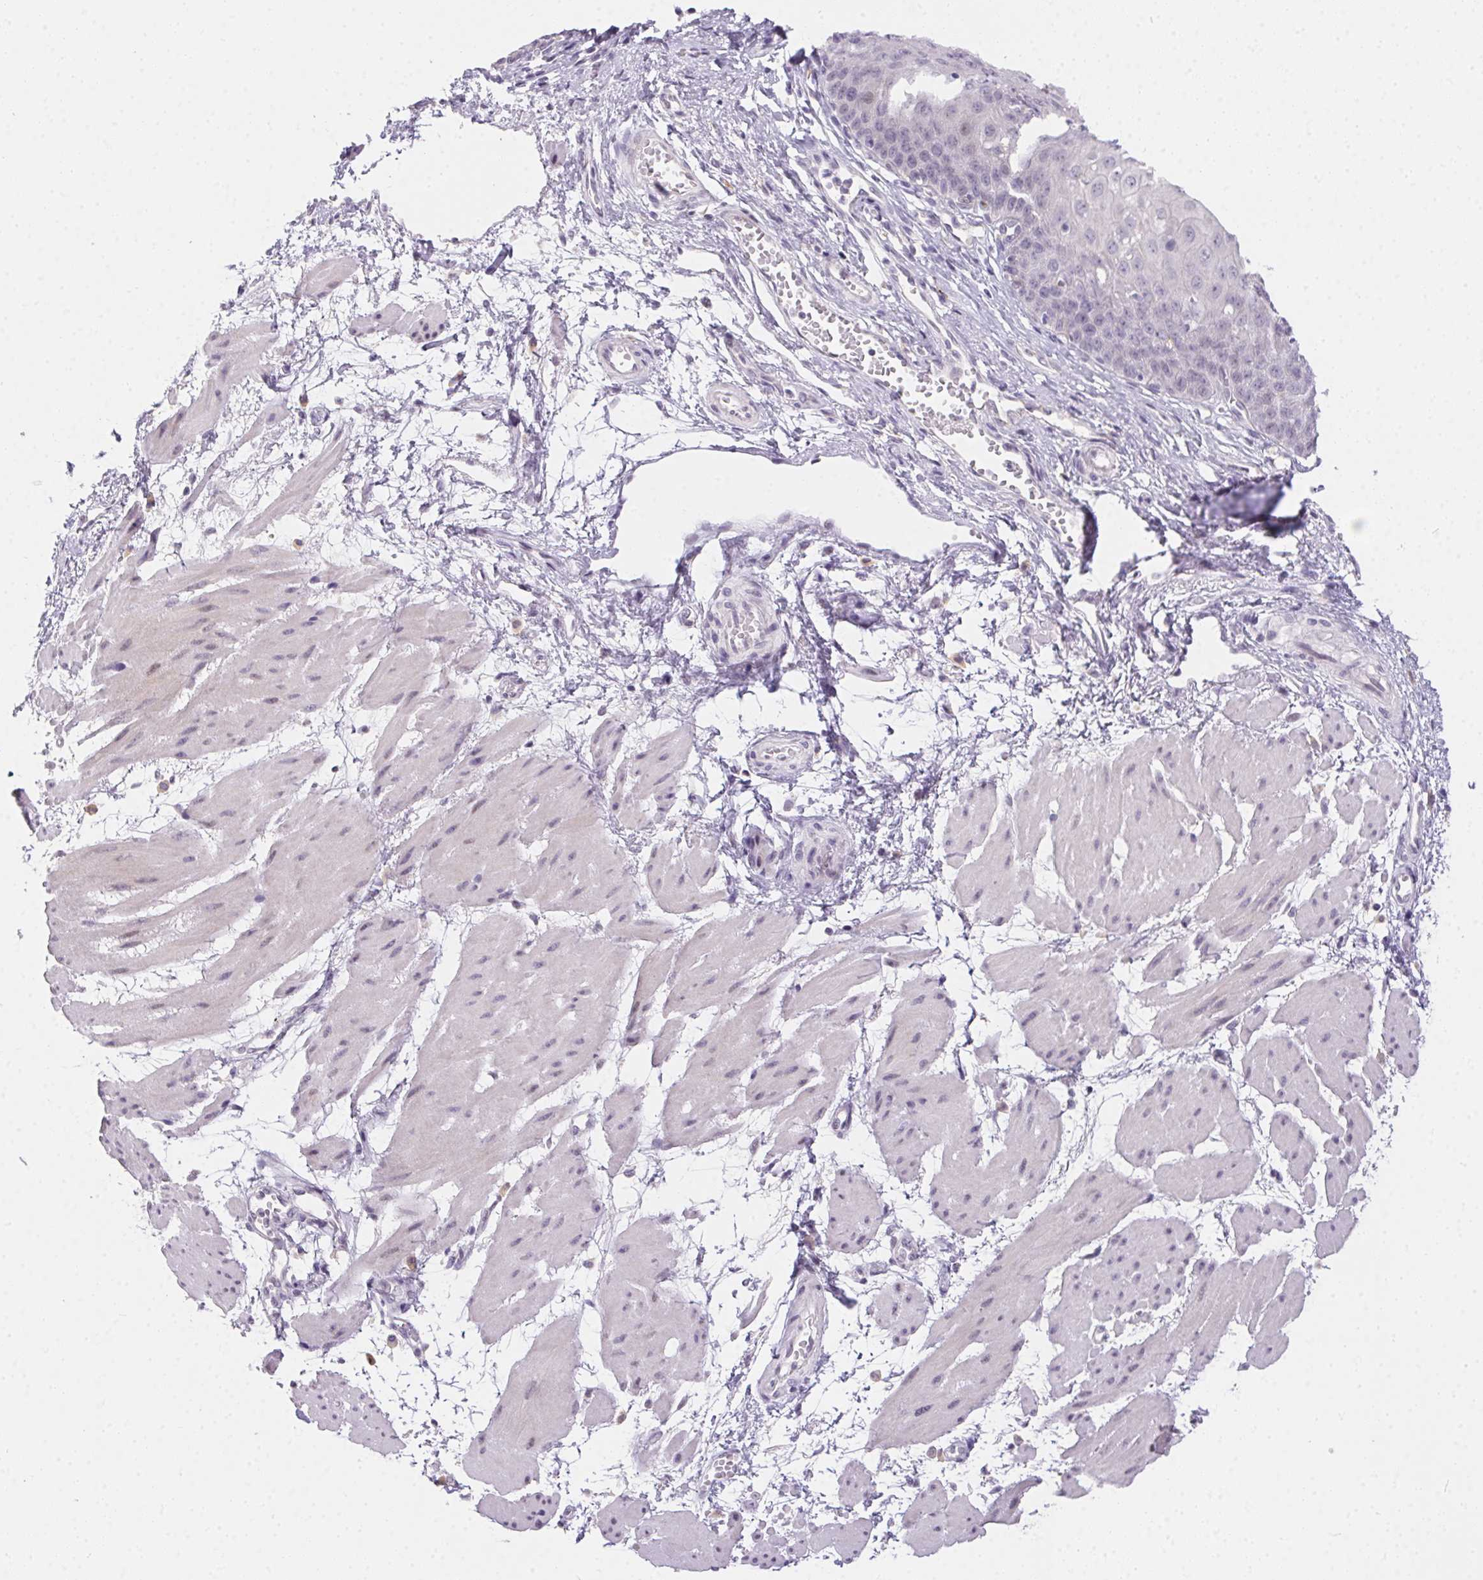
{"staining": {"intensity": "weak", "quantity": "<25%", "location": "cytoplasmic/membranous,nuclear"}, "tissue": "esophagus", "cell_type": "Squamous epithelial cells", "image_type": "normal", "snomed": [{"axis": "morphology", "description": "Normal tissue, NOS"}, {"axis": "topography", "description": "Esophagus"}], "caption": "The immunohistochemistry (IHC) micrograph has no significant expression in squamous epithelial cells of esophagus. Nuclei are stained in blue.", "gene": "MORC1", "patient": {"sex": "male", "age": 71}}